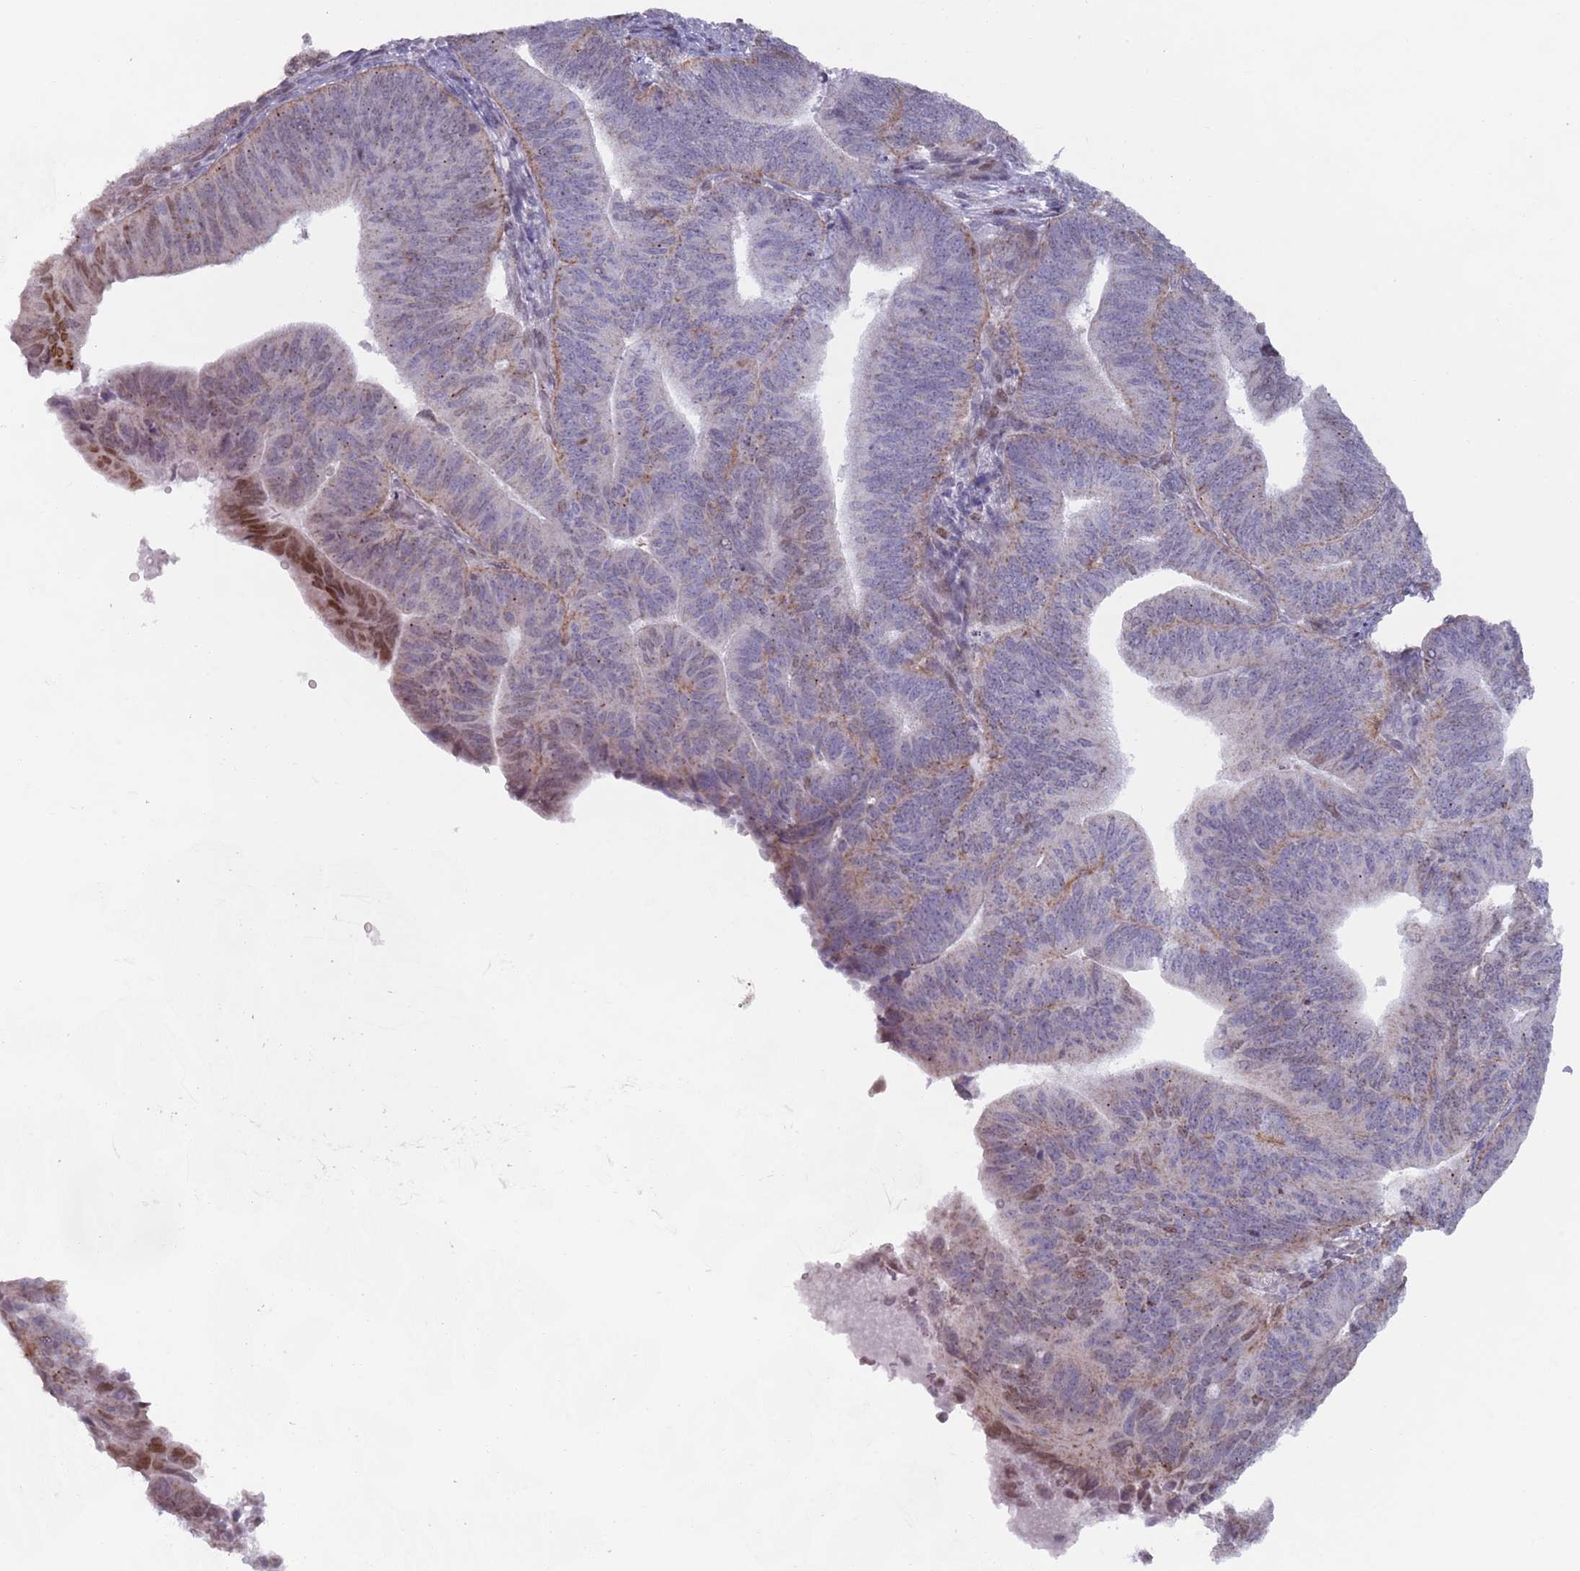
{"staining": {"intensity": "moderate", "quantity": "<25%", "location": "nuclear"}, "tissue": "endometrial cancer", "cell_type": "Tumor cells", "image_type": "cancer", "snomed": [{"axis": "morphology", "description": "Adenocarcinoma, NOS"}, {"axis": "topography", "description": "Endometrium"}], "caption": "Protein staining demonstrates moderate nuclear expression in approximately <25% of tumor cells in endometrial adenocarcinoma.", "gene": "MFSD12", "patient": {"sex": "female", "age": 70}}